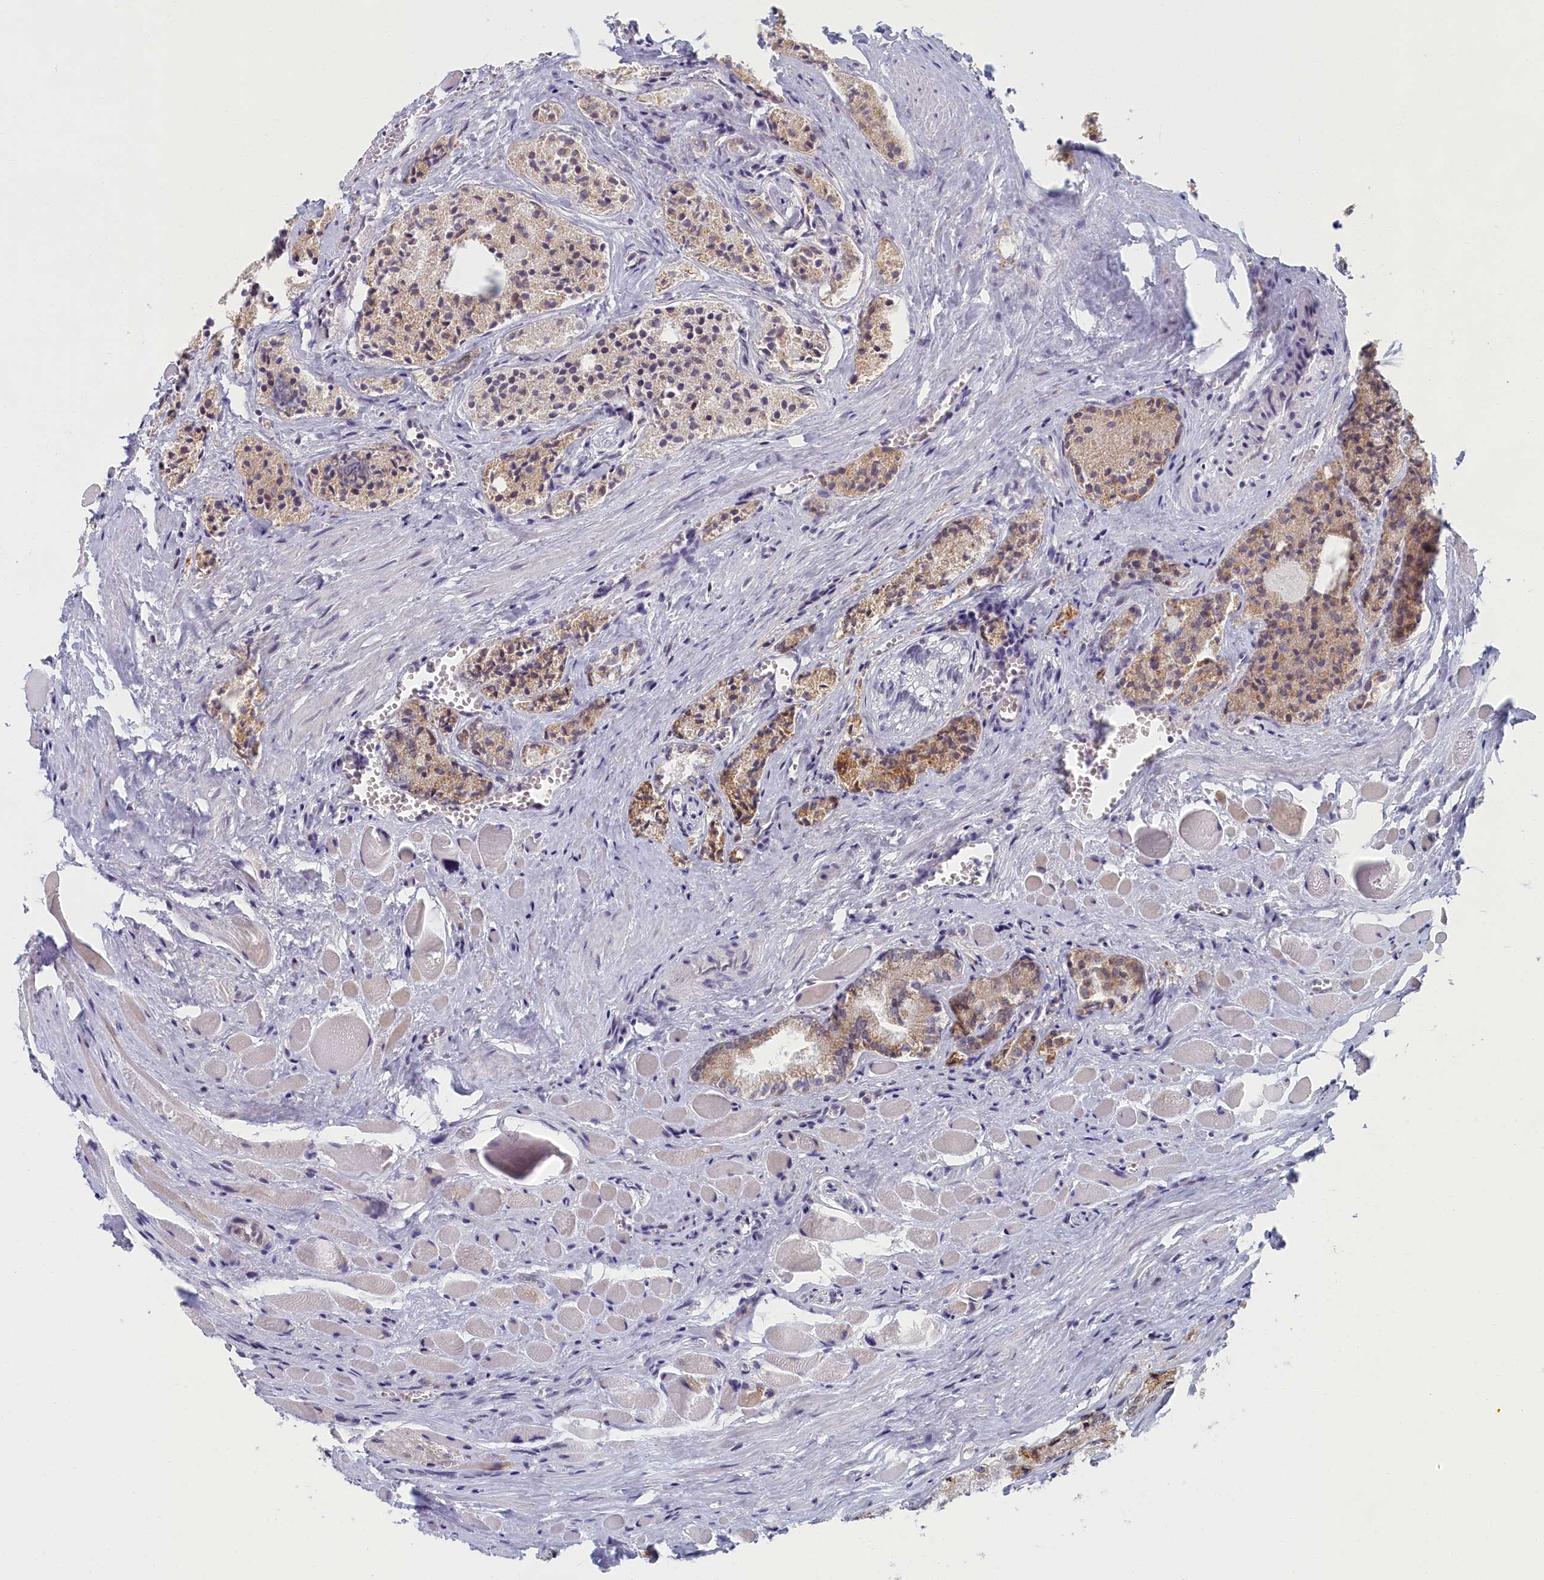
{"staining": {"intensity": "moderate", "quantity": "<25%", "location": "cytoplasmic/membranous"}, "tissue": "prostate cancer", "cell_type": "Tumor cells", "image_type": "cancer", "snomed": [{"axis": "morphology", "description": "Adenocarcinoma, Low grade"}, {"axis": "topography", "description": "Prostate"}], "caption": "An image of prostate low-grade adenocarcinoma stained for a protein exhibits moderate cytoplasmic/membranous brown staining in tumor cells.", "gene": "DNAJC17", "patient": {"sex": "male", "age": 60}}